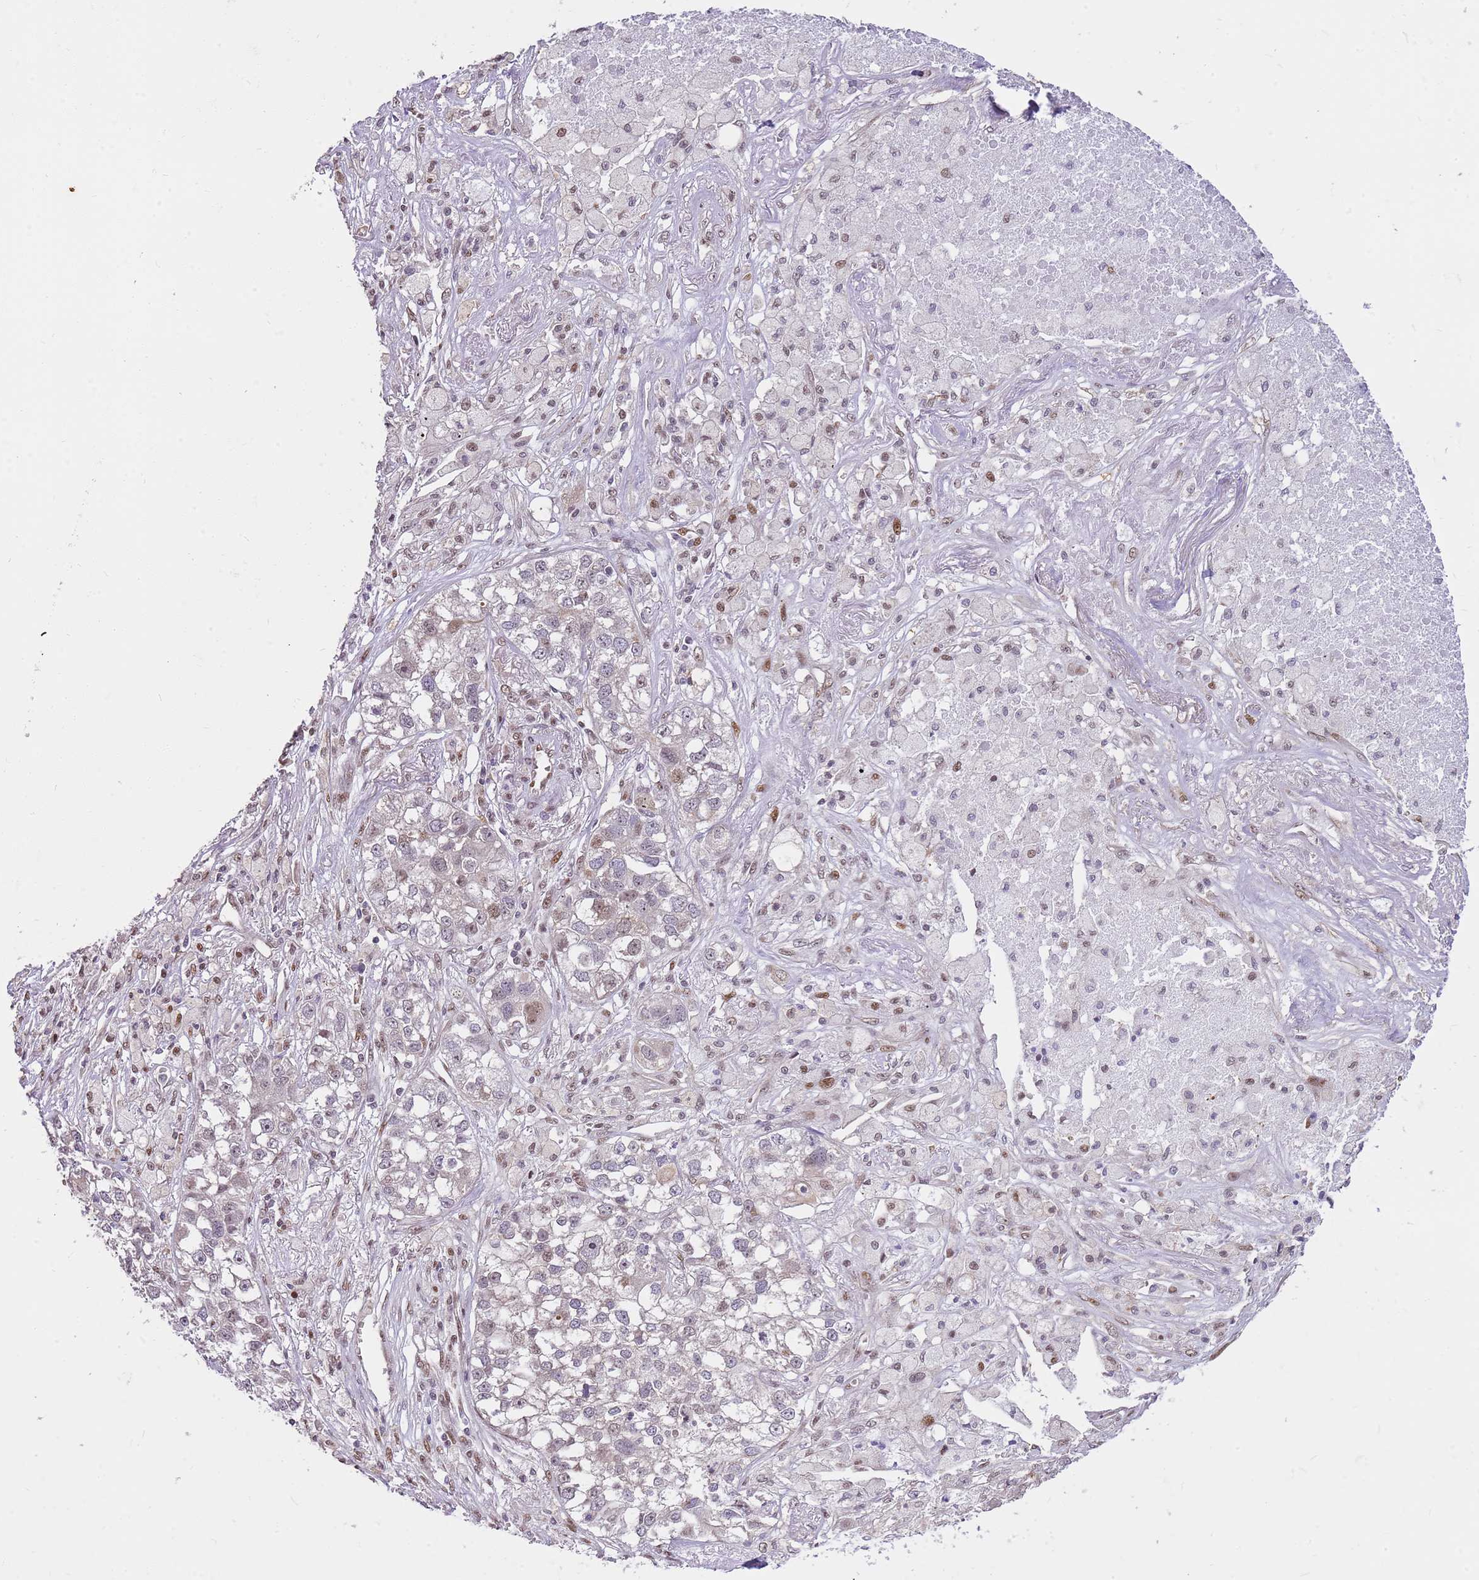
{"staining": {"intensity": "moderate", "quantity": "<25%", "location": "nuclear"}, "tissue": "lung cancer", "cell_type": "Tumor cells", "image_type": "cancer", "snomed": [{"axis": "morphology", "description": "Adenocarcinoma, NOS"}, {"axis": "topography", "description": "Lung"}], "caption": "DAB immunohistochemical staining of adenocarcinoma (lung) shows moderate nuclear protein positivity in about <25% of tumor cells.", "gene": "RFK", "patient": {"sex": "male", "age": 49}}